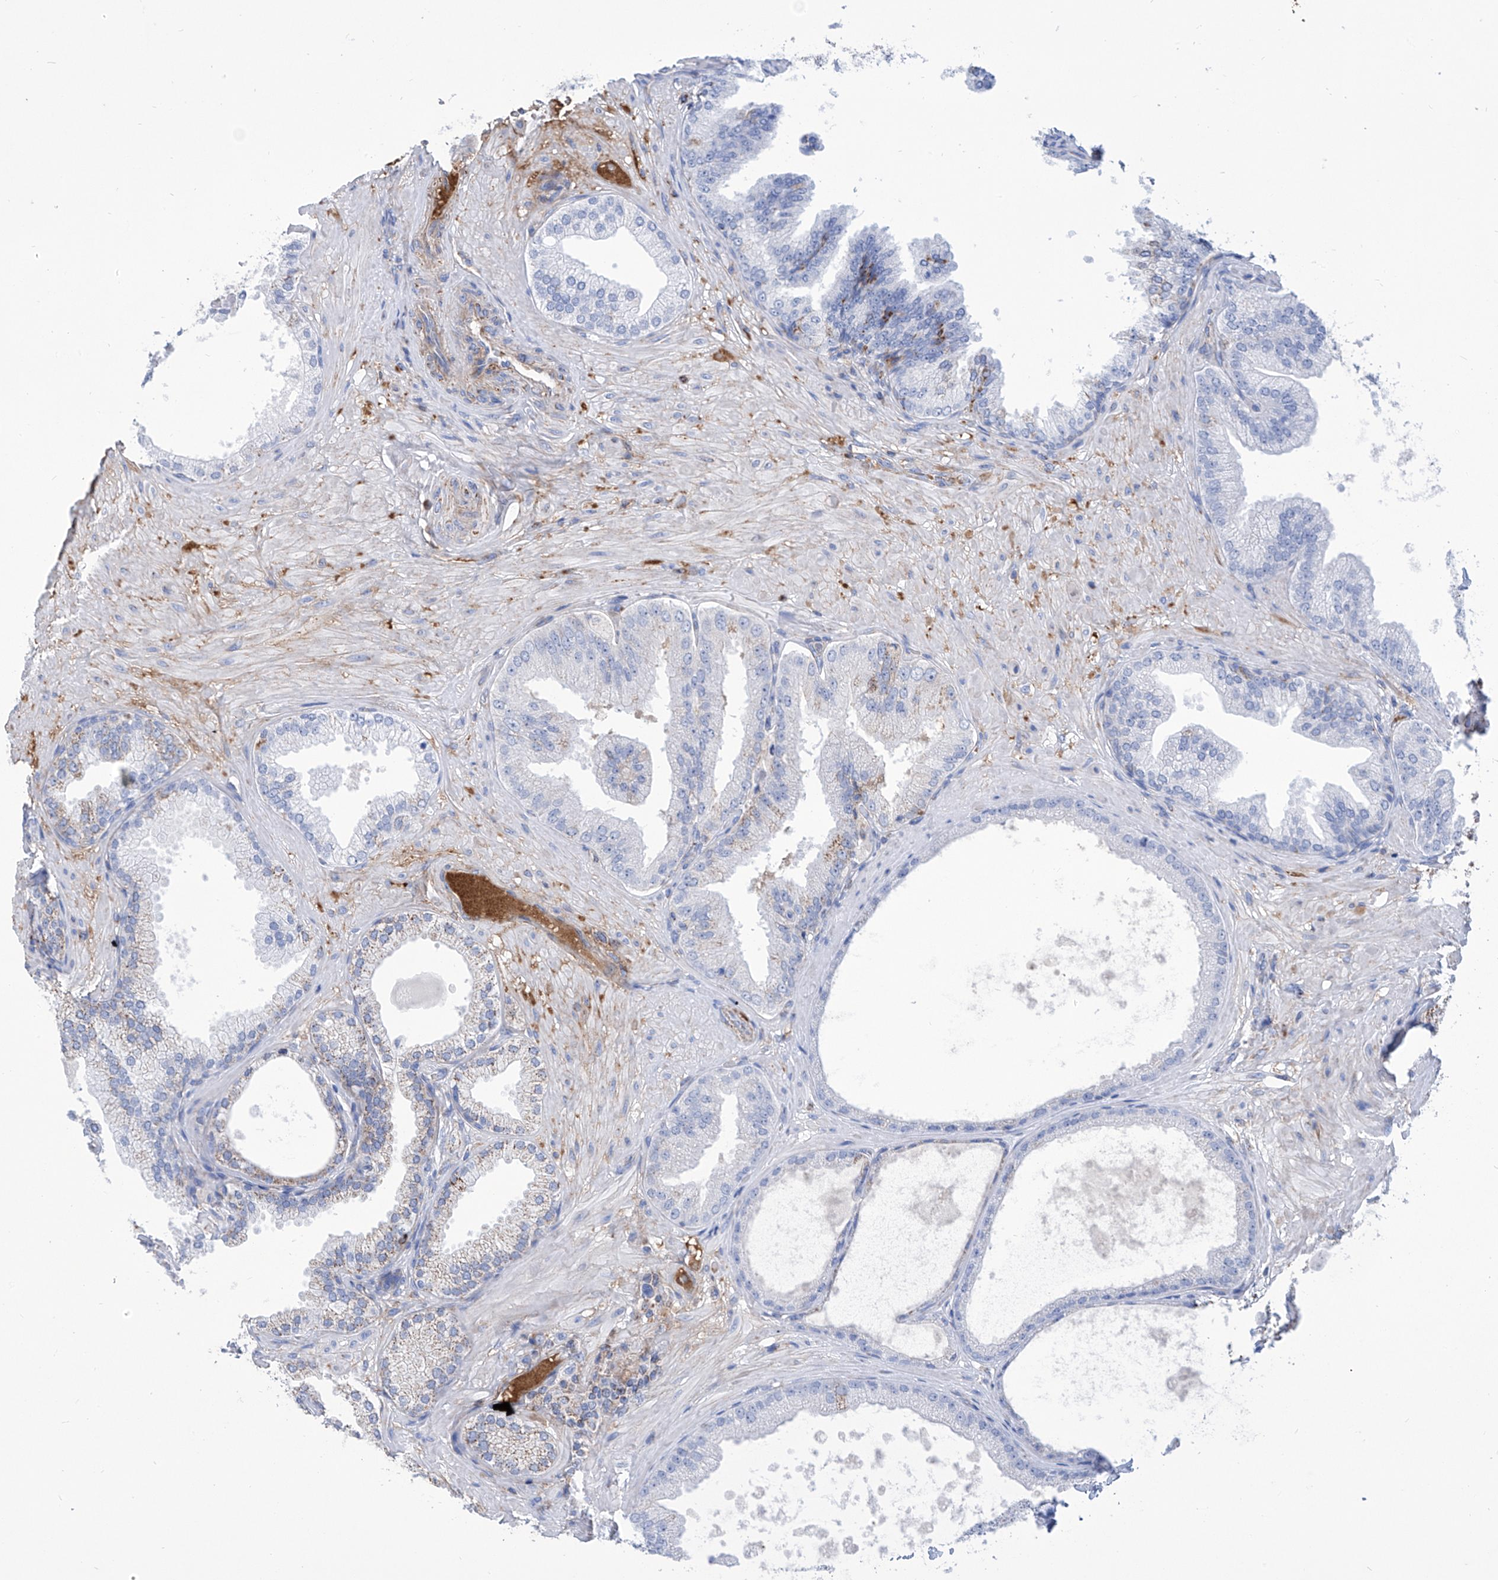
{"staining": {"intensity": "moderate", "quantity": "<25%", "location": "cytoplasmic/membranous"}, "tissue": "prostate cancer", "cell_type": "Tumor cells", "image_type": "cancer", "snomed": [{"axis": "morphology", "description": "Adenocarcinoma, Low grade"}, {"axis": "topography", "description": "Prostate"}], "caption": "Moderate cytoplasmic/membranous staining is appreciated in about <25% of tumor cells in prostate low-grade adenocarcinoma.", "gene": "SRBD1", "patient": {"sex": "male", "age": 63}}